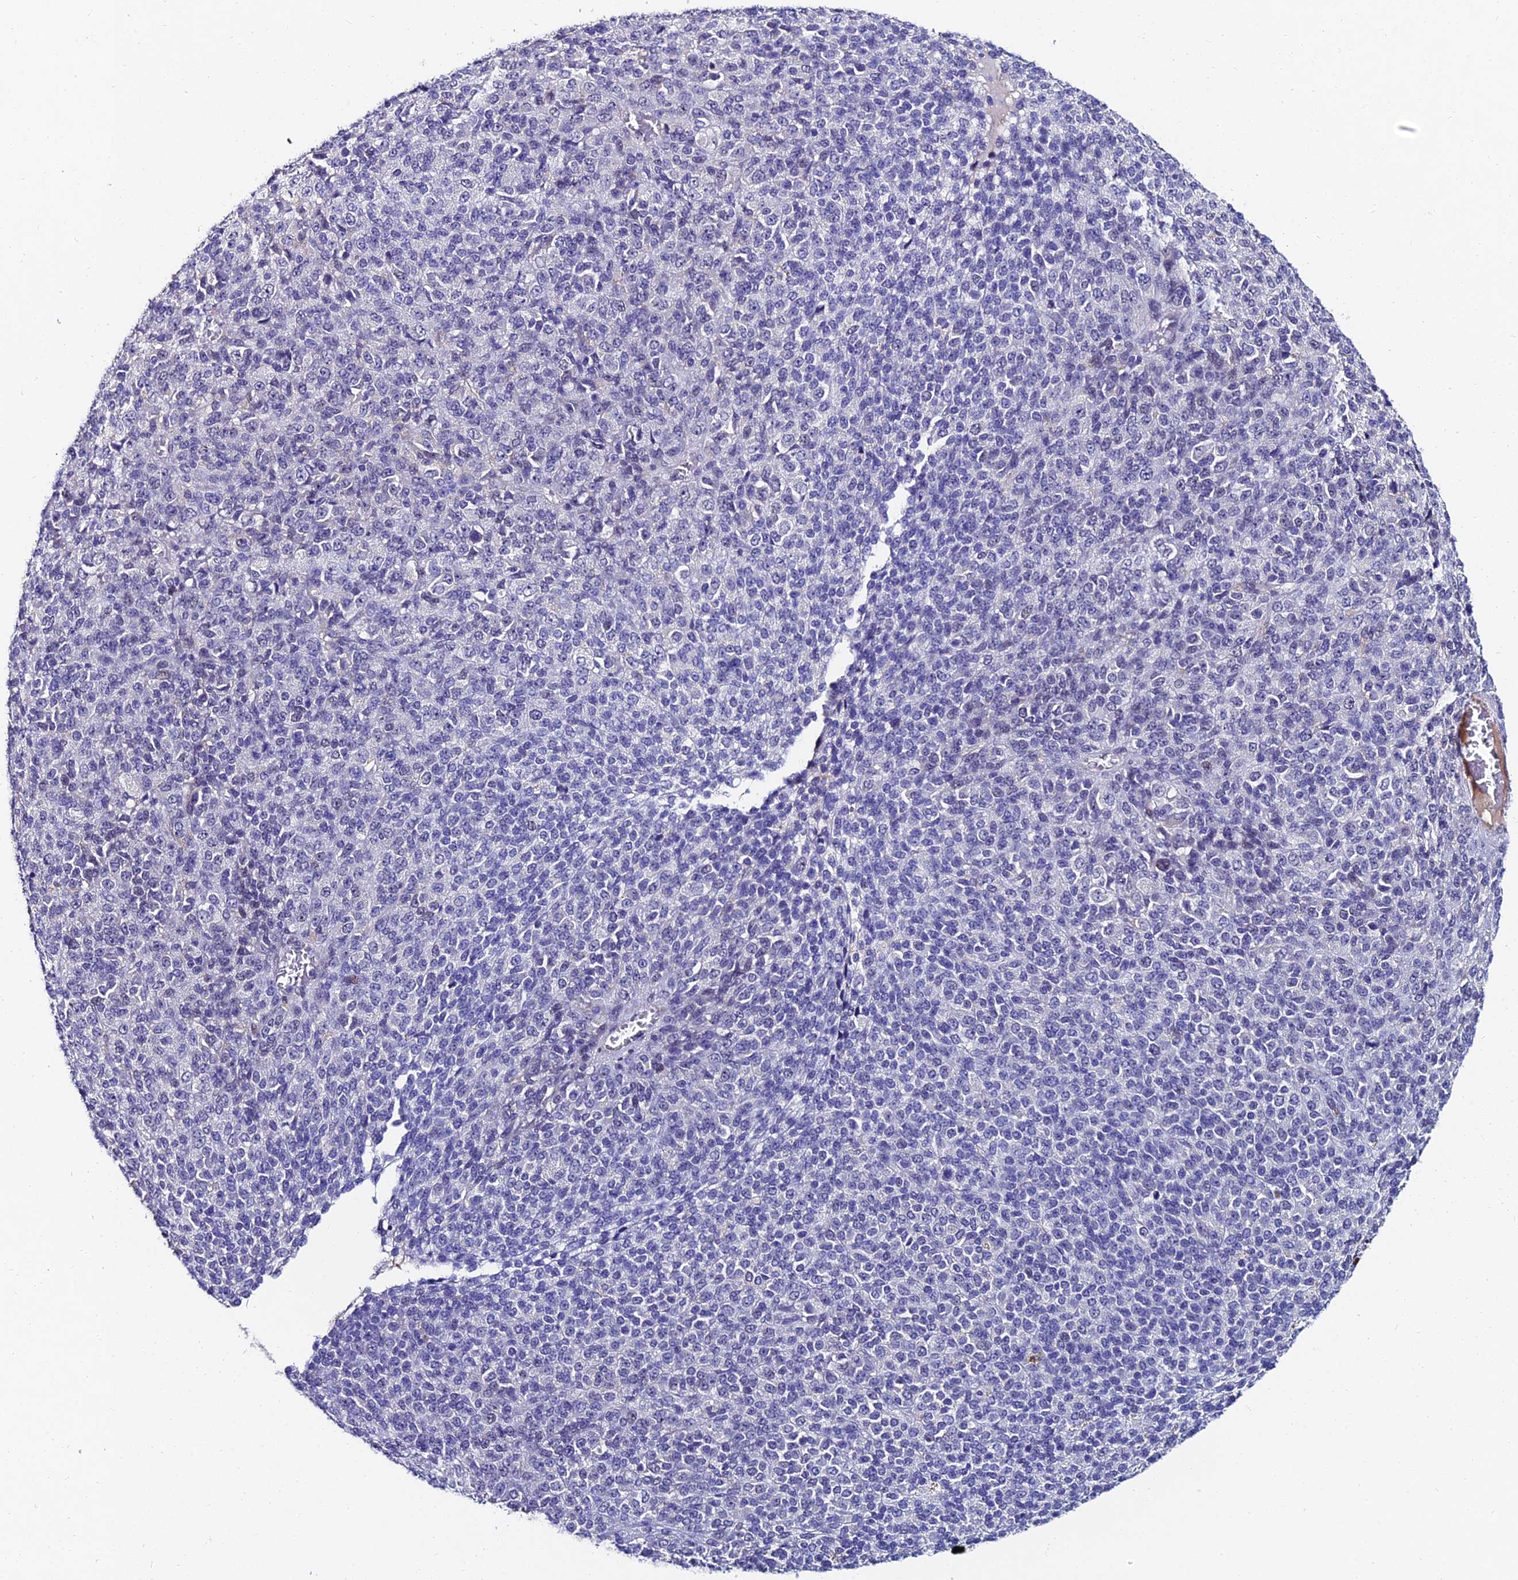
{"staining": {"intensity": "negative", "quantity": "none", "location": "none"}, "tissue": "melanoma", "cell_type": "Tumor cells", "image_type": "cancer", "snomed": [{"axis": "morphology", "description": "Malignant melanoma, Metastatic site"}, {"axis": "topography", "description": "Brain"}], "caption": "High power microscopy image of an immunohistochemistry (IHC) micrograph of malignant melanoma (metastatic site), revealing no significant expression in tumor cells. (DAB immunohistochemistry with hematoxylin counter stain).", "gene": "TRIM24", "patient": {"sex": "female", "age": 56}}